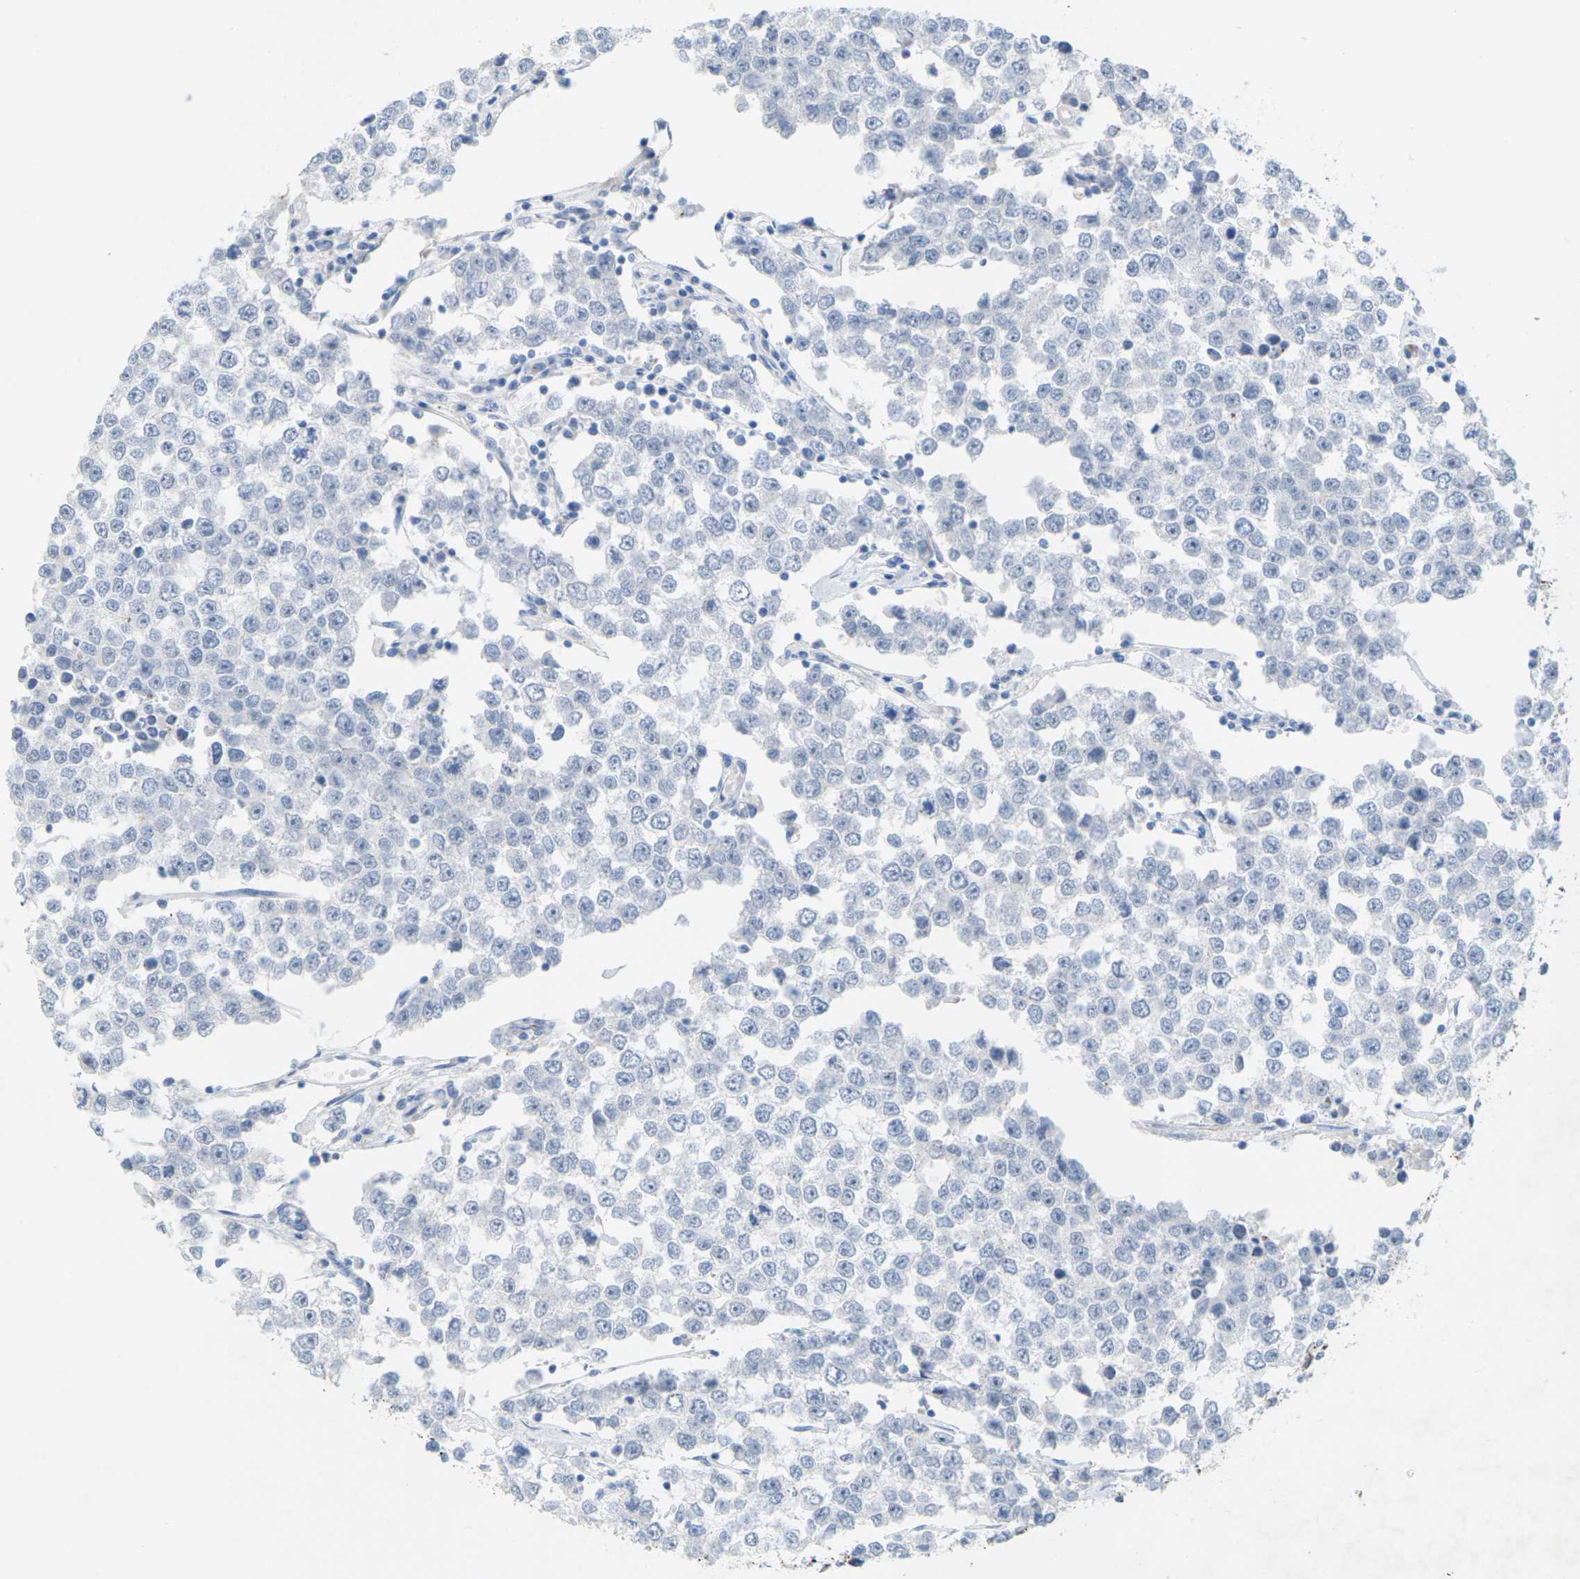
{"staining": {"intensity": "negative", "quantity": "none", "location": "none"}, "tissue": "testis cancer", "cell_type": "Tumor cells", "image_type": "cancer", "snomed": [{"axis": "morphology", "description": "Seminoma, NOS"}, {"axis": "morphology", "description": "Carcinoma, Embryonal, NOS"}, {"axis": "topography", "description": "Testis"}], "caption": "Tumor cells are negative for protein expression in human testis seminoma.", "gene": "CLDN3", "patient": {"sex": "male", "age": 52}}